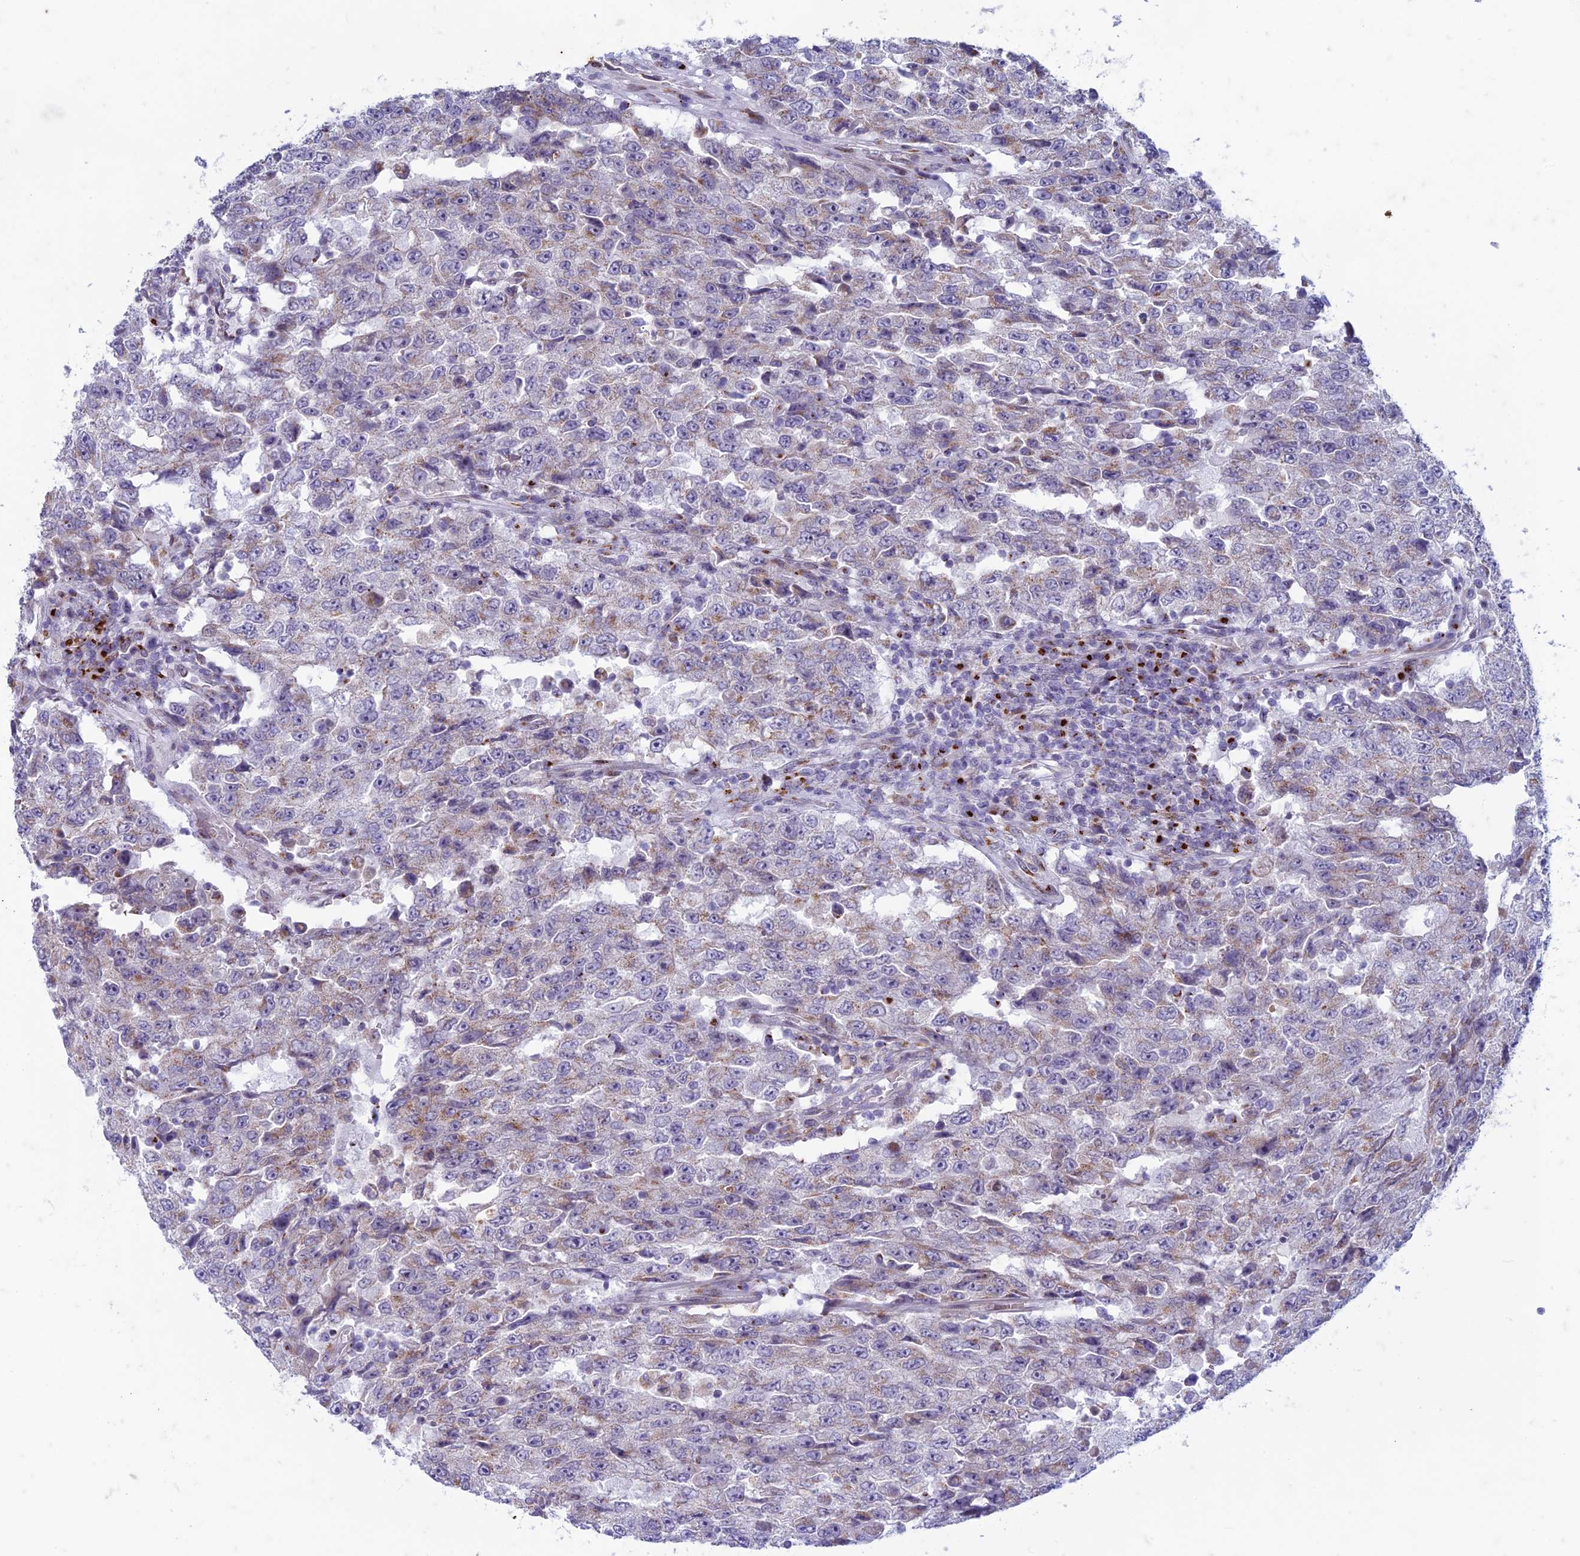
{"staining": {"intensity": "weak", "quantity": "25%-75%", "location": "cytoplasmic/membranous"}, "tissue": "testis cancer", "cell_type": "Tumor cells", "image_type": "cancer", "snomed": [{"axis": "morphology", "description": "Carcinoma, Embryonal, NOS"}, {"axis": "topography", "description": "Testis"}], "caption": "DAB (3,3'-diaminobenzidine) immunohistochemical staining of human embryonal carcinoma (testis) exhibits weak cytoplasmic/membranous protein expression in about 25%-75% of tumor cells.", "gene": "FAM3C", "patient": {"sex": "male", "age": 26}}